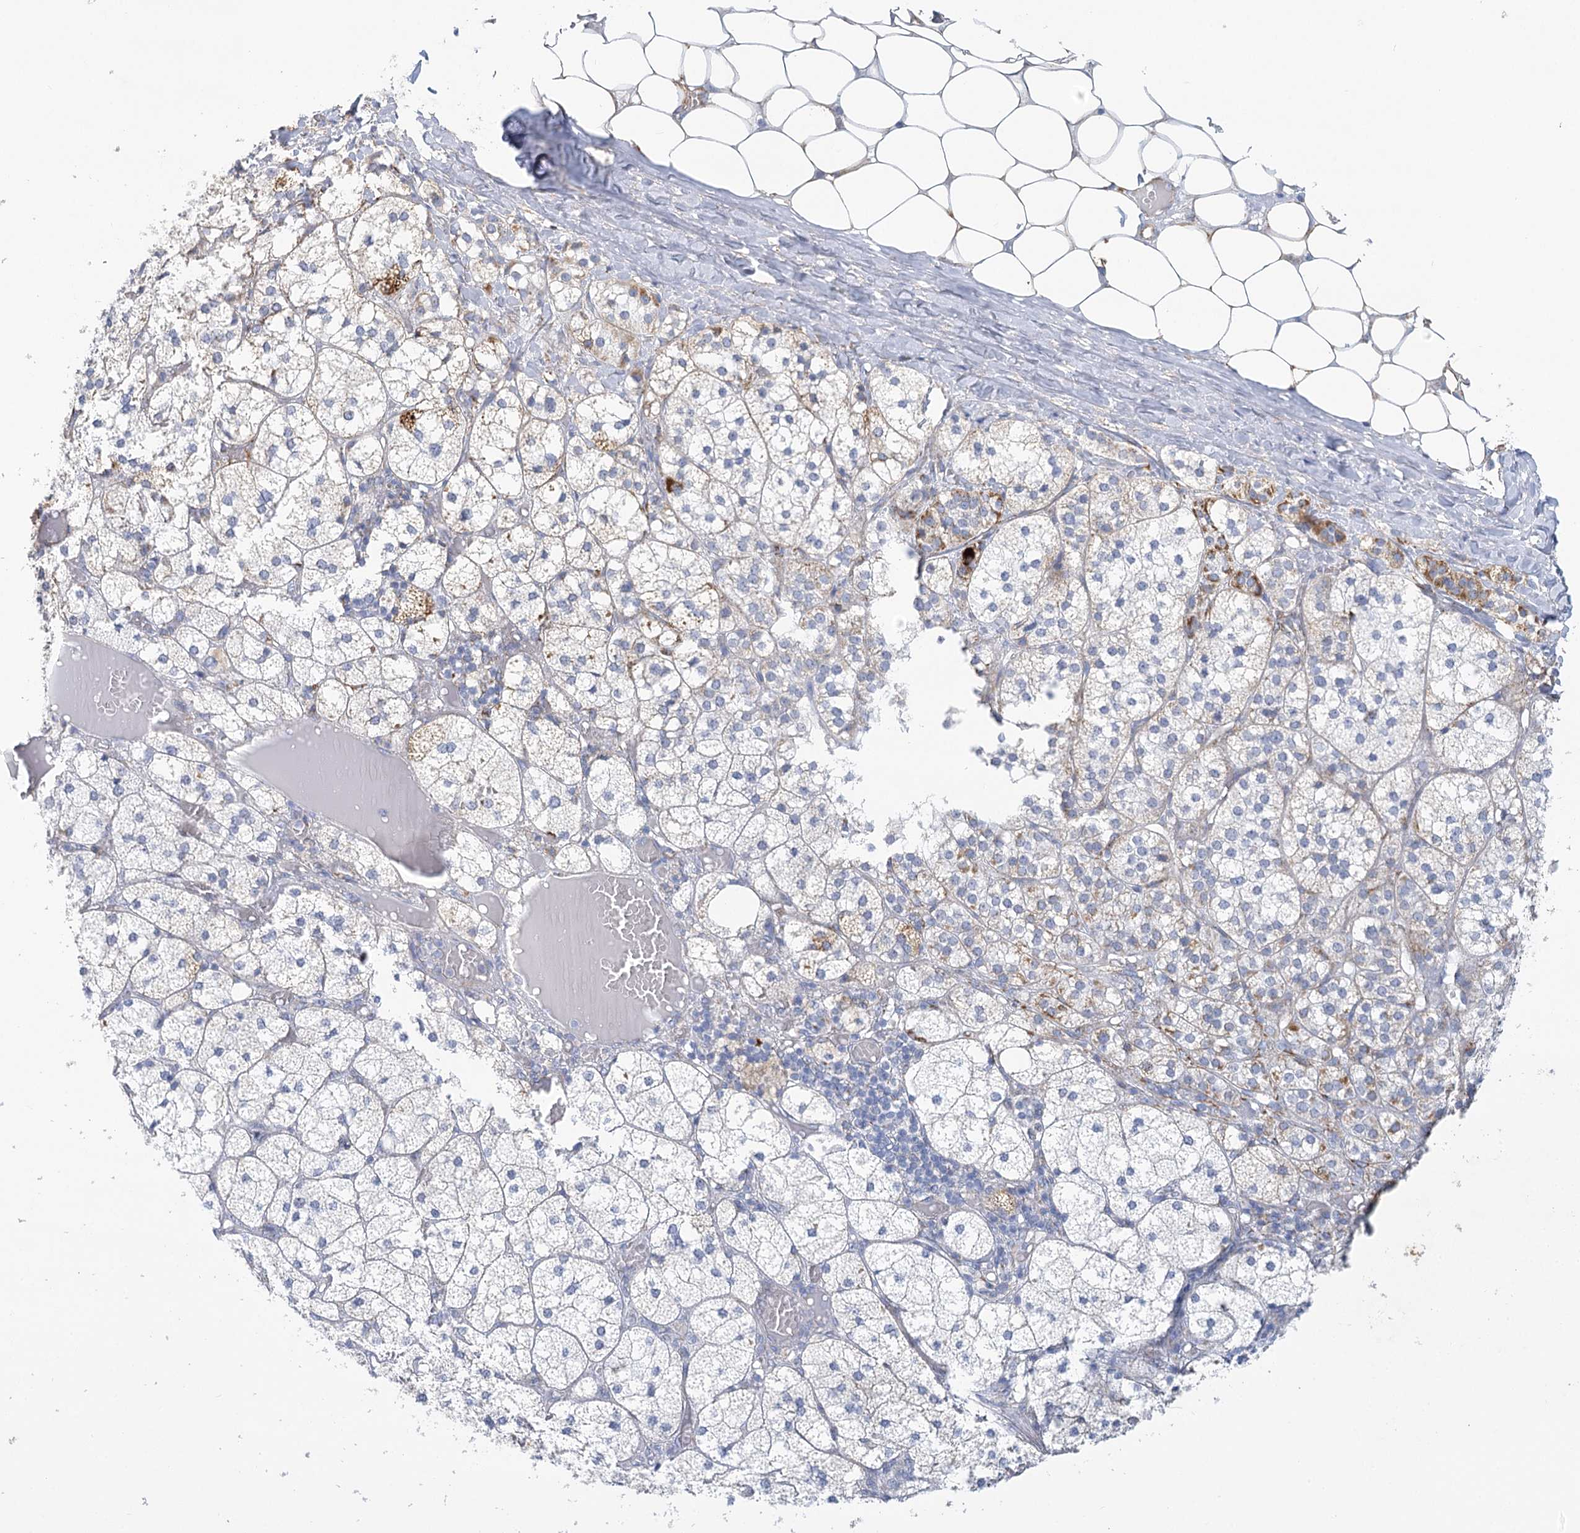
{"staining": {"intensity": "strong", "quantity": "<25%", "location": "cytoplasmic/membranous"}, "tissue": "adrenal gland", "cell_type": "Glandular cells", "image_type": "normal", "snomed": [{"axis": "morphology", "description": "Normal tissue, NOS"}, {"axis": "topography", "description": "Adrenal gland"}], "caption": "Immunohistochemical staining of normal adrenal gland shows strong cytoplasmic/membranous protein expression in about <25% of glandular cells.", "gene": "DHTKD1", "patient": {"sex": "female", "age": 61}}